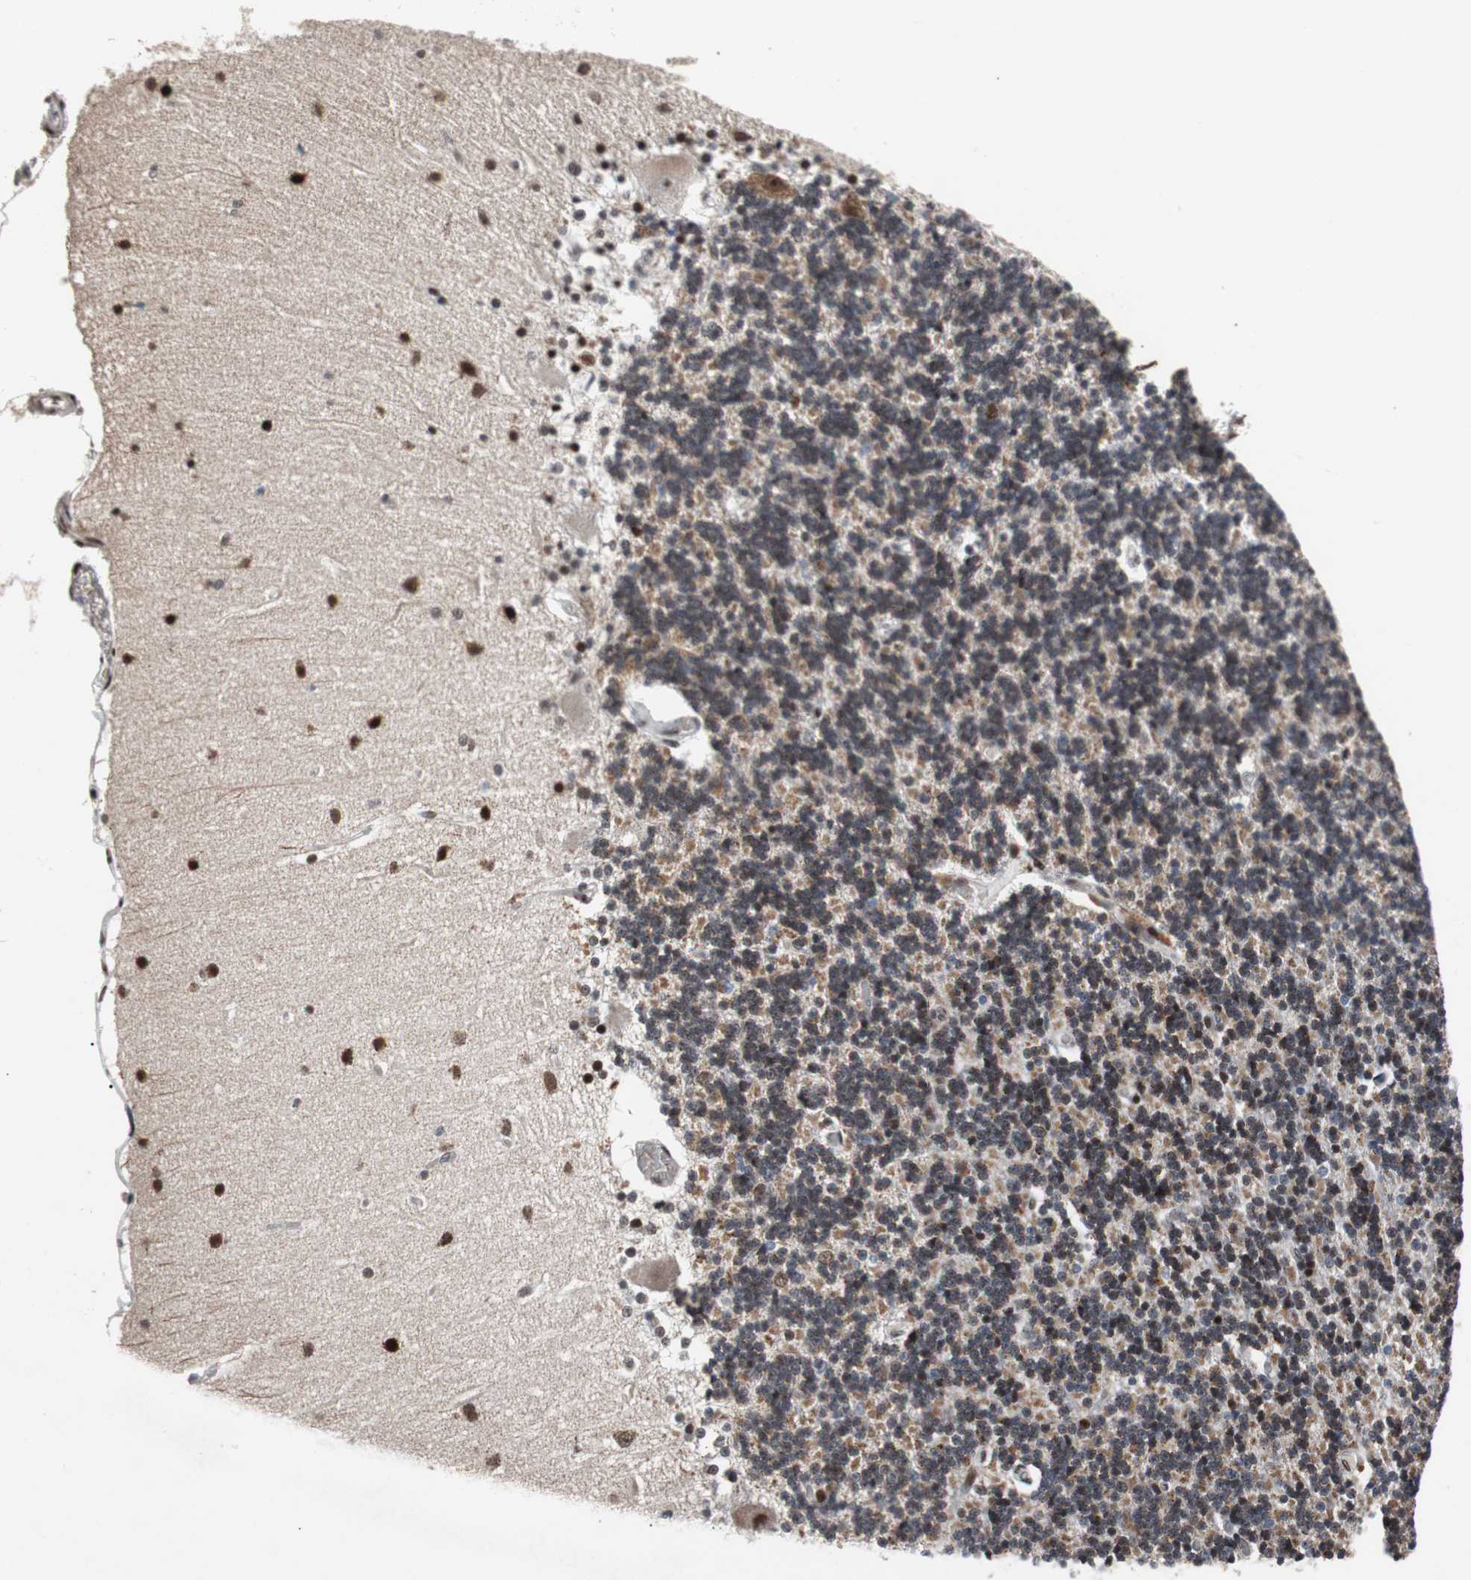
{"staining": {"intensity": "strong", "quantity": ">75%", "location": "nuclear"}, "tissue": "cerebellum", "cell_type": "Cells in granular layer", "image_type": "normal", "snomed": [{"axis": "morphology", "description": "Normal tissue, NOS"}, {"axis": "topography", "description": "Cerebellum"}], "caption": "The histopathology image shows immunohistochemical staining of benign cerebellum. There is strong nuclear positivity is present in approximately >75% of cells in granular layer. (Stains: DAB in brown, nuclei in blue, Microscopy: brightfield microscopy at high magnification).", "gene": "NBL1", "patient": {"sex": "female", "age": 54}}